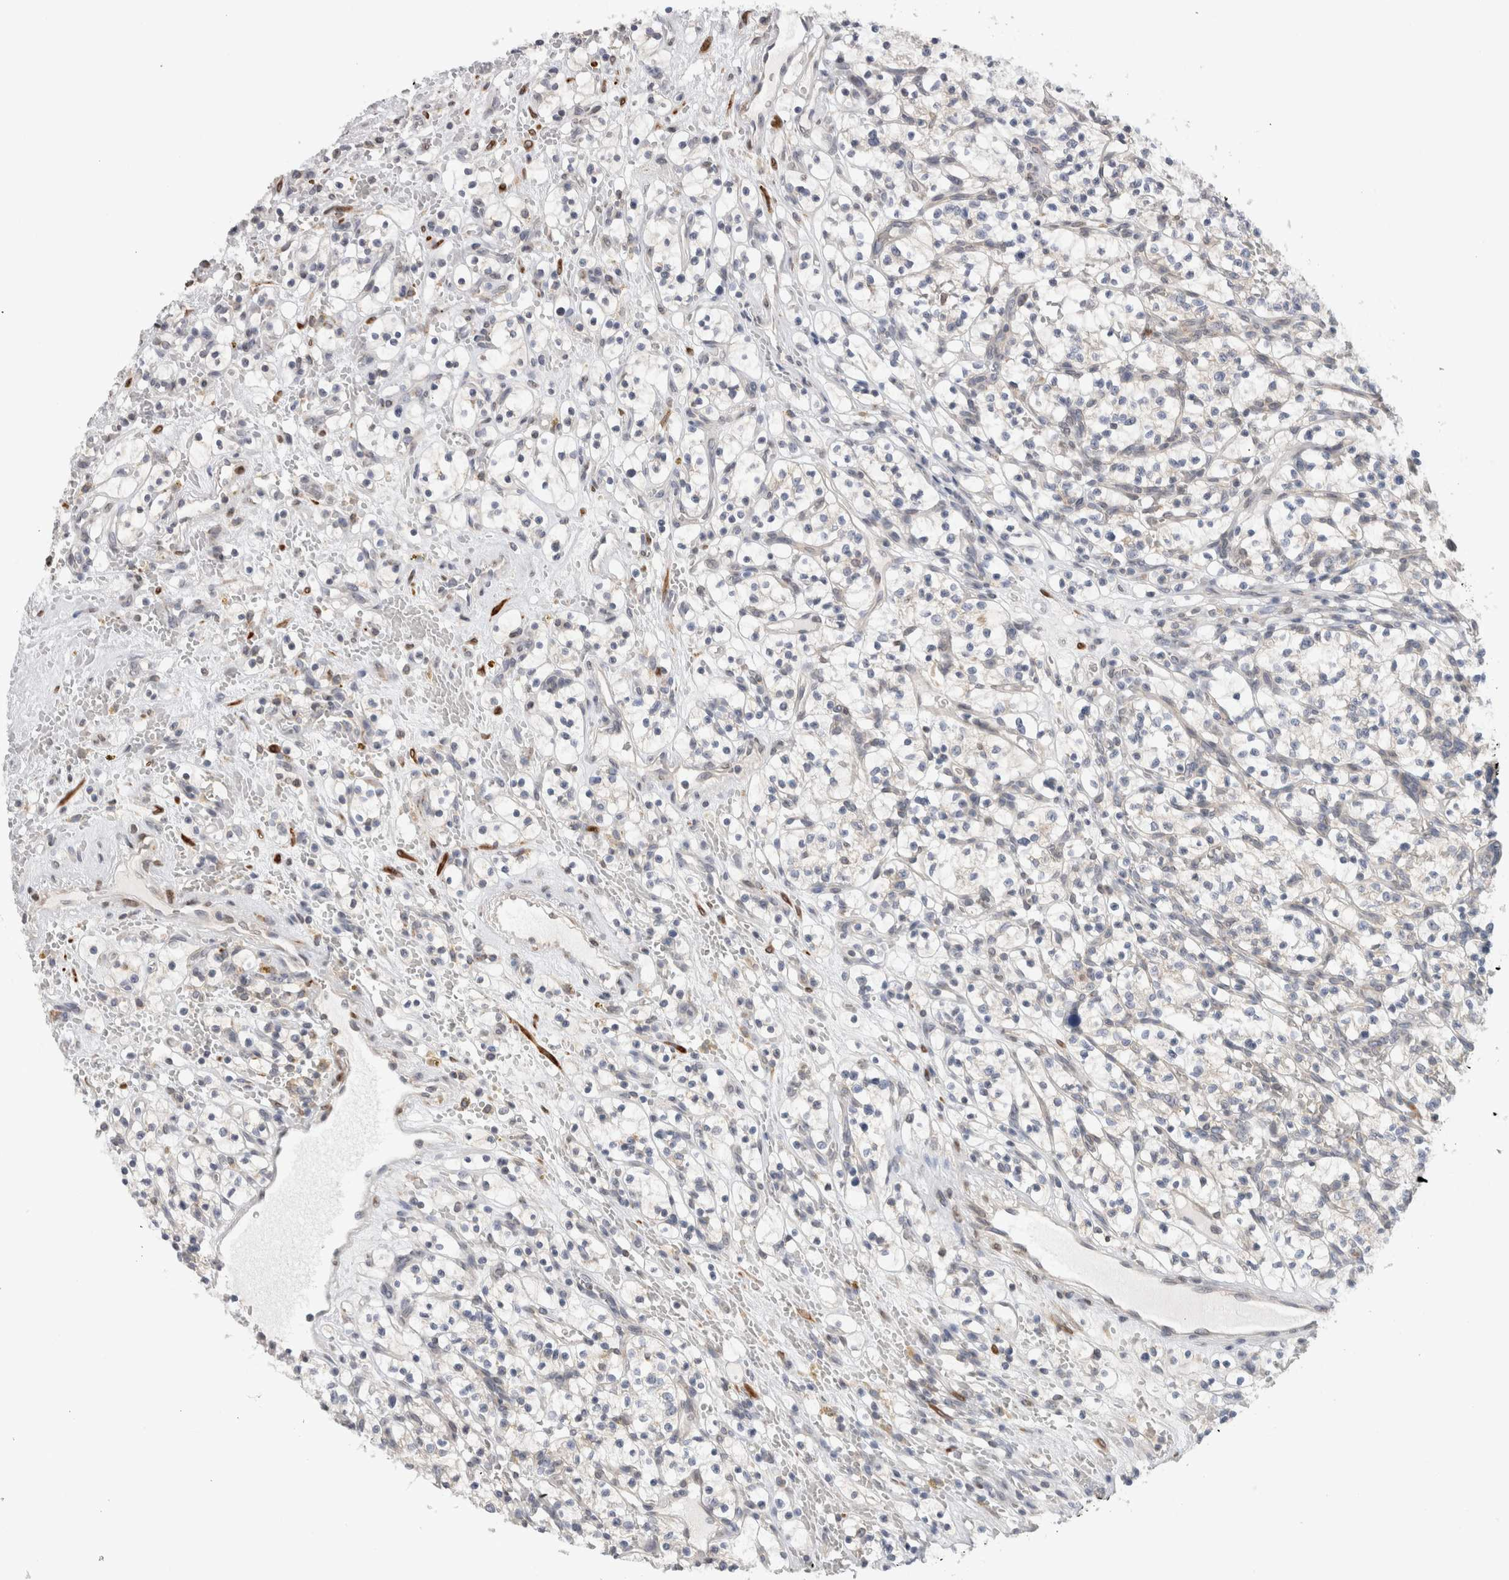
{"staining": {"intensity": "negative", "quantity": "none", "location": "none"}, "tissue": "renal cancer", "cell_type": "Tumor cells", "image_type": "cancer", "snomed": [{"axis": "morphology", "description": "Adenocarcinoma, NOS"}, {"axis": "topography", "description": "Kidney"}], "caption": "Tumor cells show no significant protein positivity in renal cancer (adenocarcinoma).", "gene": "VCPIP1", "patient": {"sex": "female", "age": 57}}